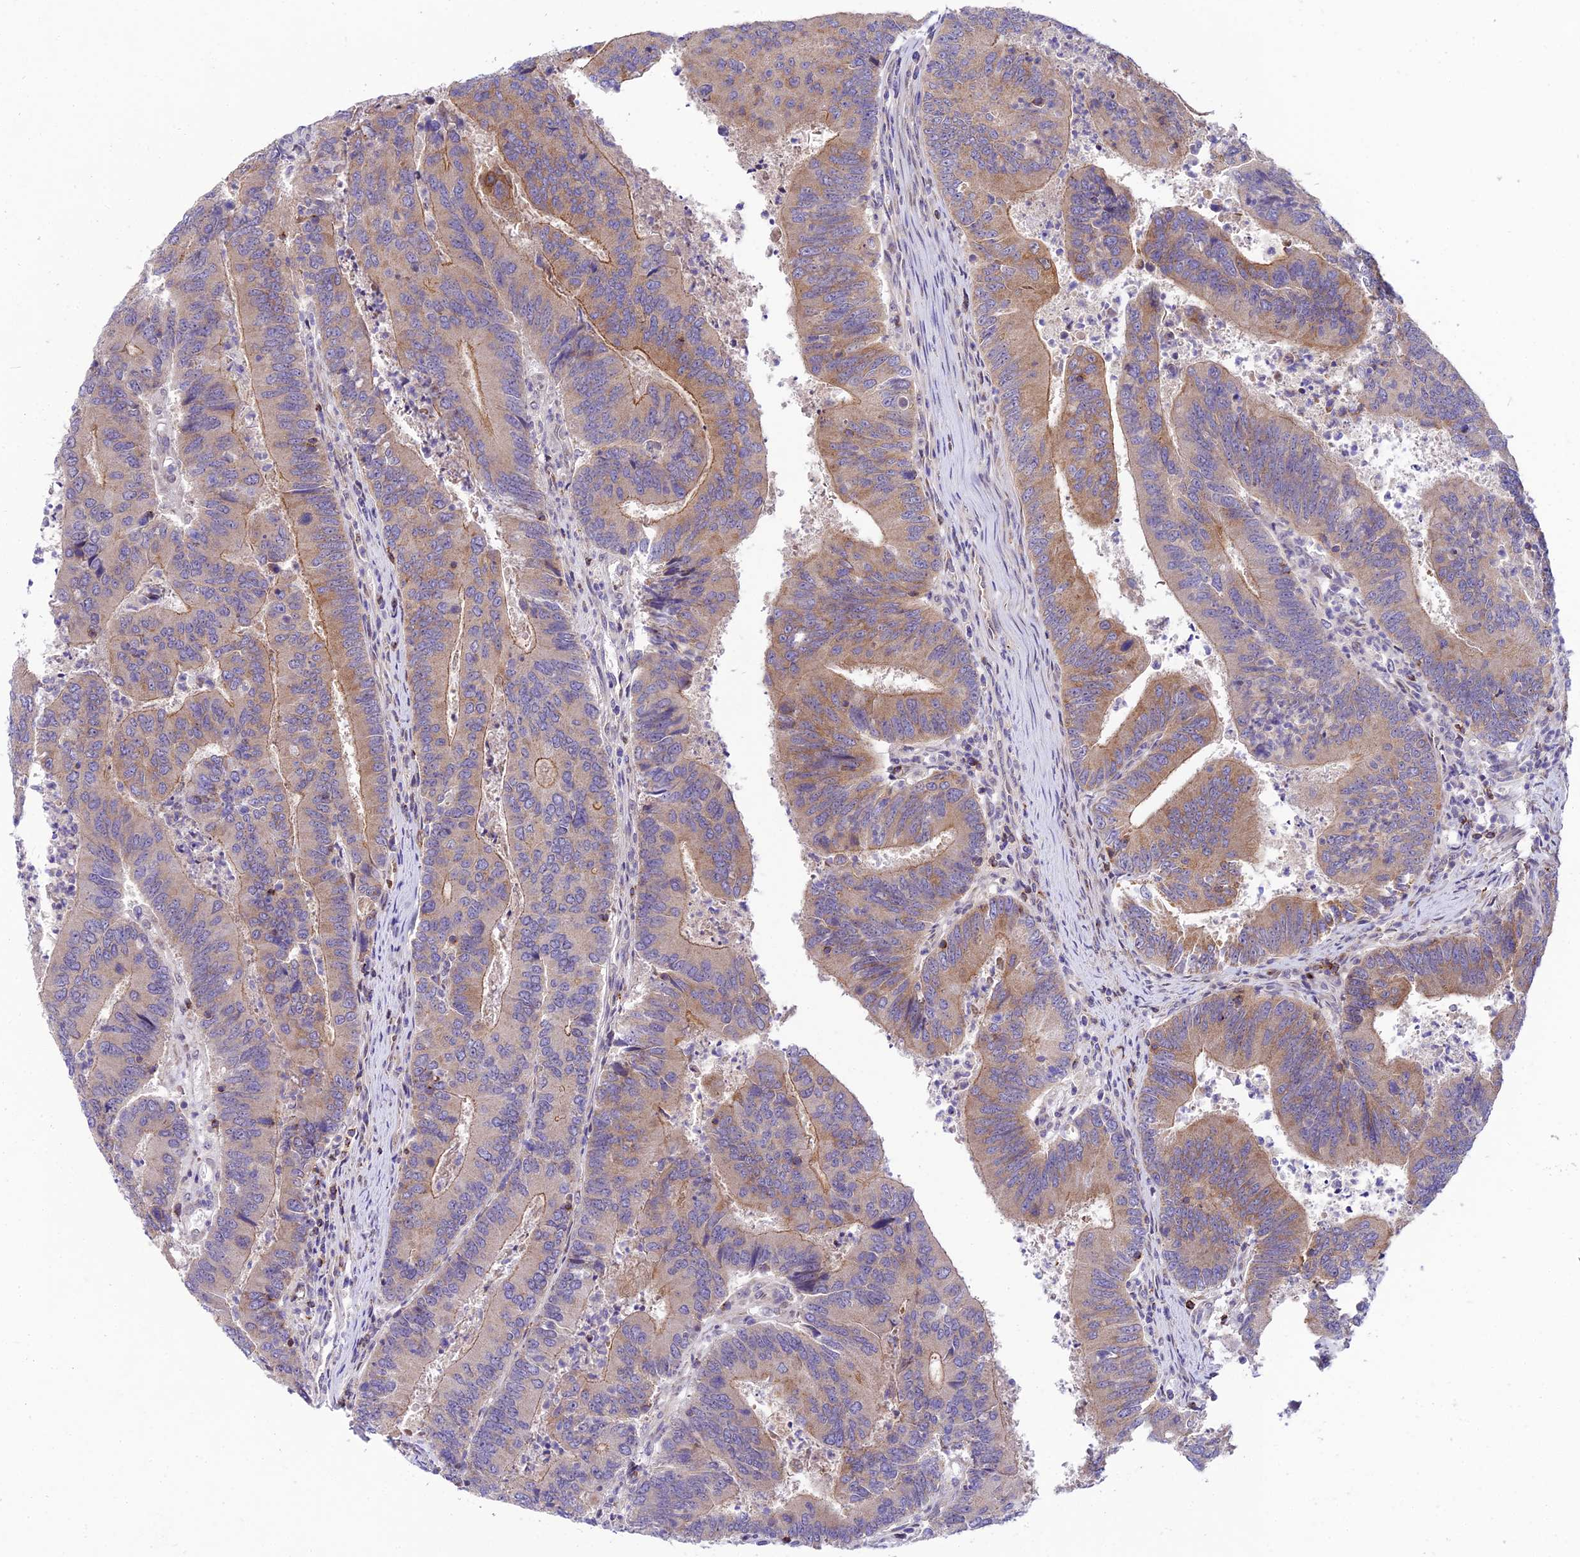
{"staining": {"intensity": "weak", "quantity": "25%-75%", "location": "cytoplasmic/membranous"}, "tissue": "colorectal cancer", "cell_type": "Tumor cells", "image_type": "cancer", "snomed": [{"axis": "morphology", "description": "Adenocarcinoma, NOS"}, {"axis": "topography", "description": "Colon"}], "caption": "DAB immunohistochemical staining of colorectal cancer (adenocarcinoma) displays weak cytoplasmic/membranous protein staining in approximately 25%-75% of tumor cells.", "gene": "C6orf132", "patient": {"sex": "female", "age": 67}}